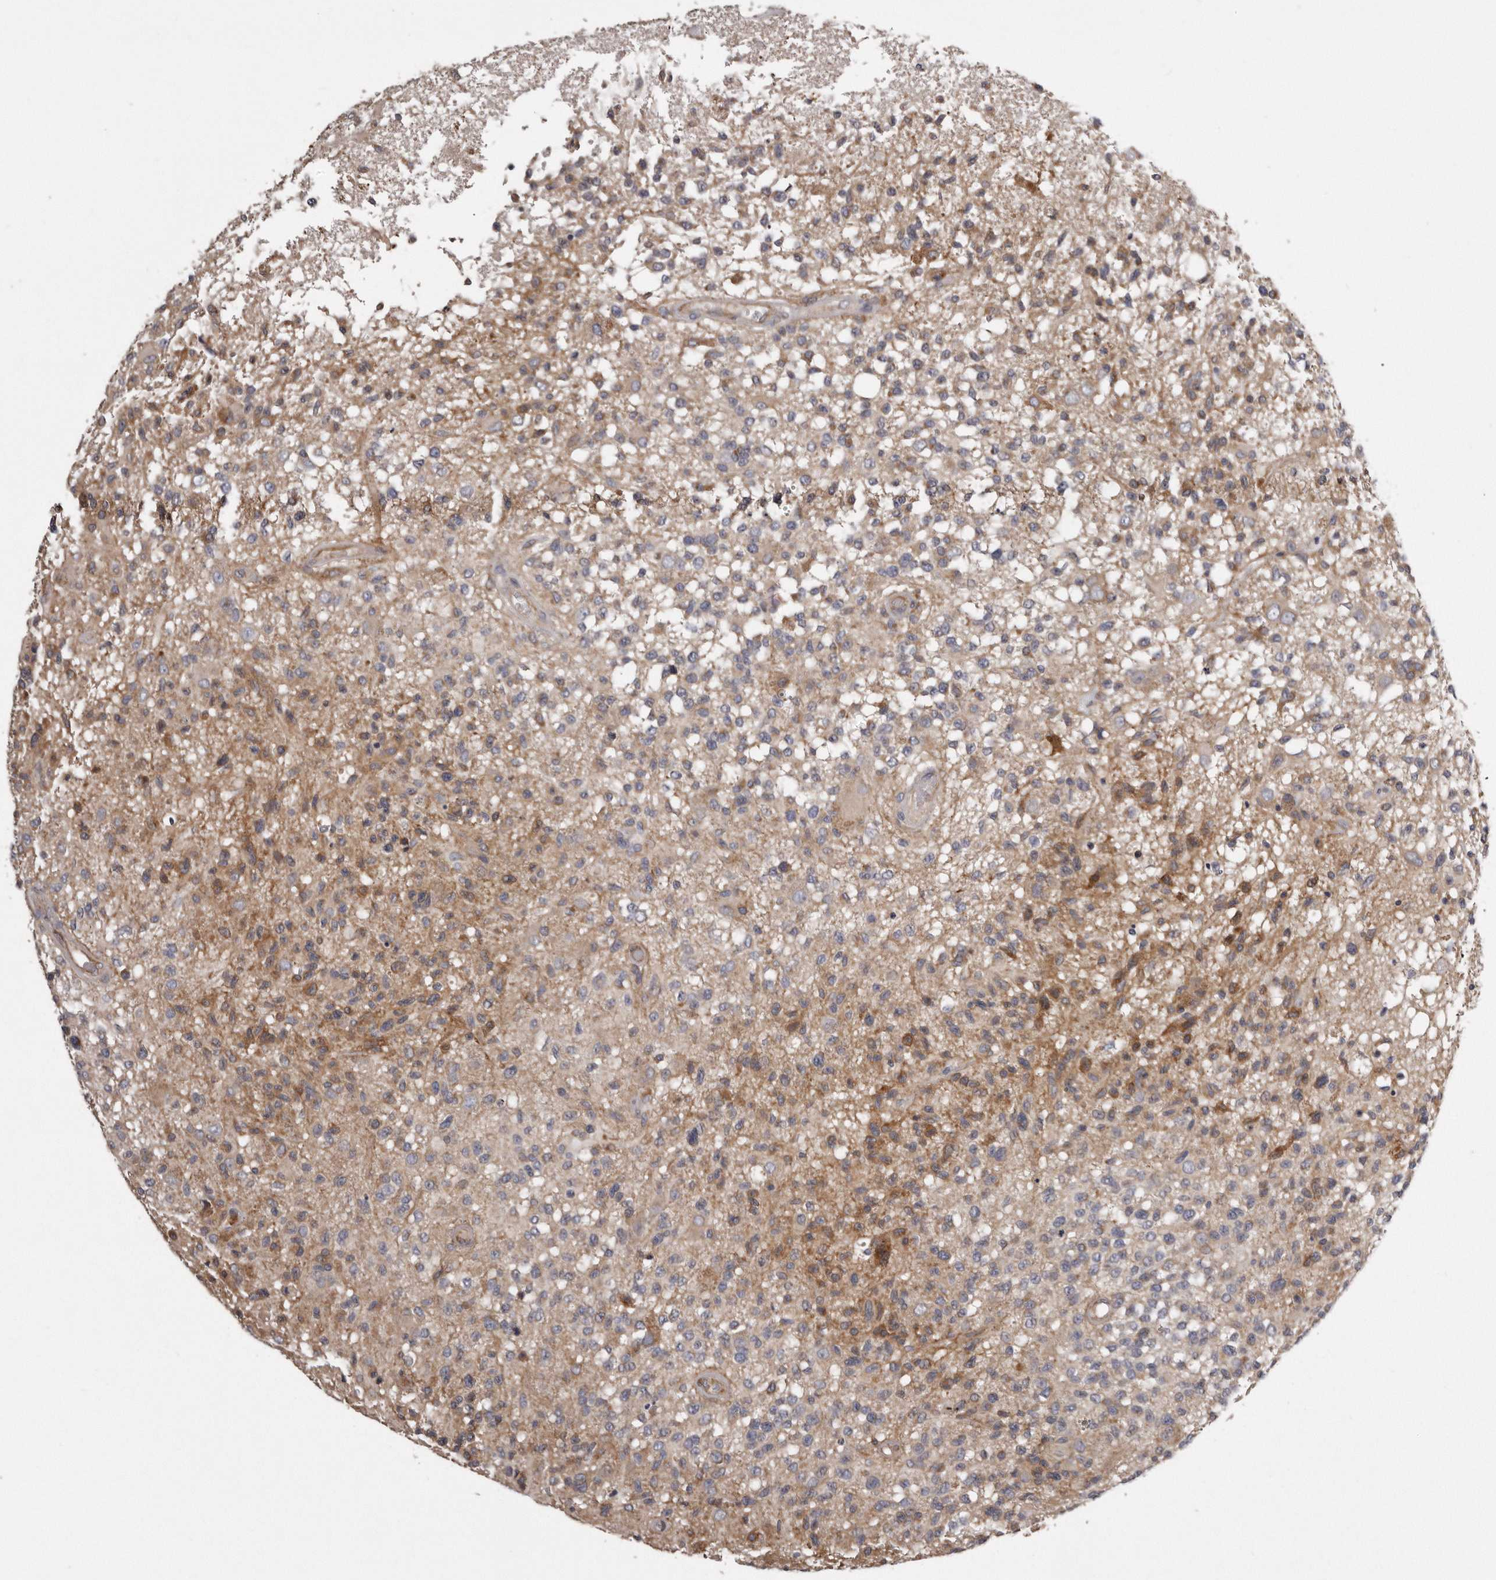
{"staining": {"intensity": "moderate", "quantity": "25%-75%", "location": "cytoplasmic/membranous"}, "tissue": "glioma", "cell_type": "Tumor cells", "image_type": "cancer", "snomed": [{"axis": "morphology", "description": "Glioma, malignant, High grade"}, {"axis": "morphology", "description": "Glioblastoma, NOS"}, {"axis": "topography", "description": "Brain"}], "caption": "Glioblastoma tissue displays moderate cytoplasmic/membranous staining in approximately 25%-75% of tumor cells", "gene": "ARMCX1", "patient": {"sex": "male", "age": 60}}